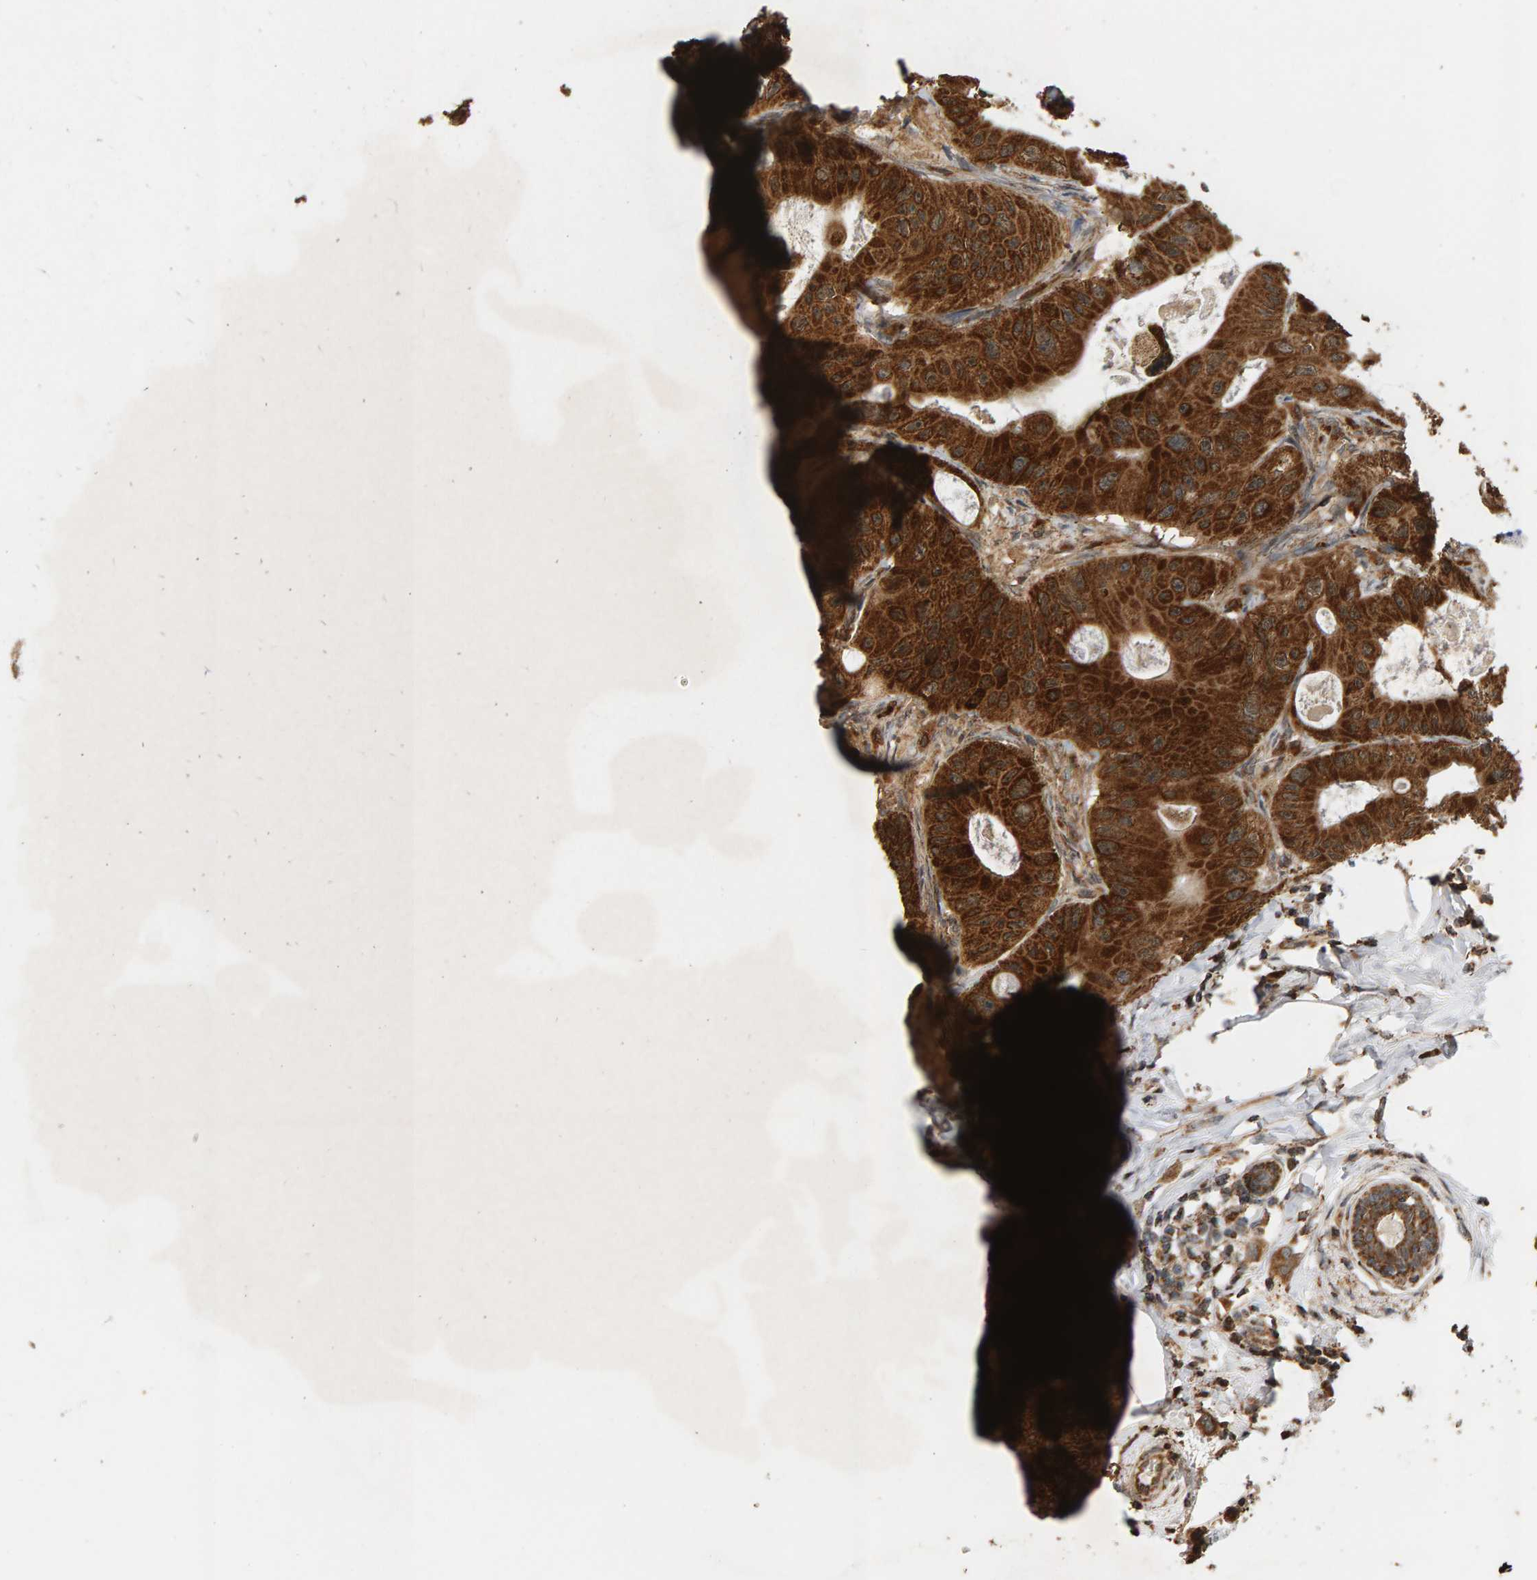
{"staining": {"intensity": "strong", "quantity": ">75%", "location": "cytoplasmic/membranous"}, "tissue": "colorectal cancer", "cell_type": "Tumor cells", "image_type": "cancer", "snomed": [{"axis": "morphology", "description": "Adenocarcinoma, NOS"}, {"axis": "topography", "description": "Colon"}], "caption": "Human colorectal cancer (adenocarcinoma) stained with a brown dye shows strong cytoplasmic/membranous positive positivity in about >75% of tumor cells.", "gene": "GSTK1", "patient": {"sex": "female", "age": 46}}